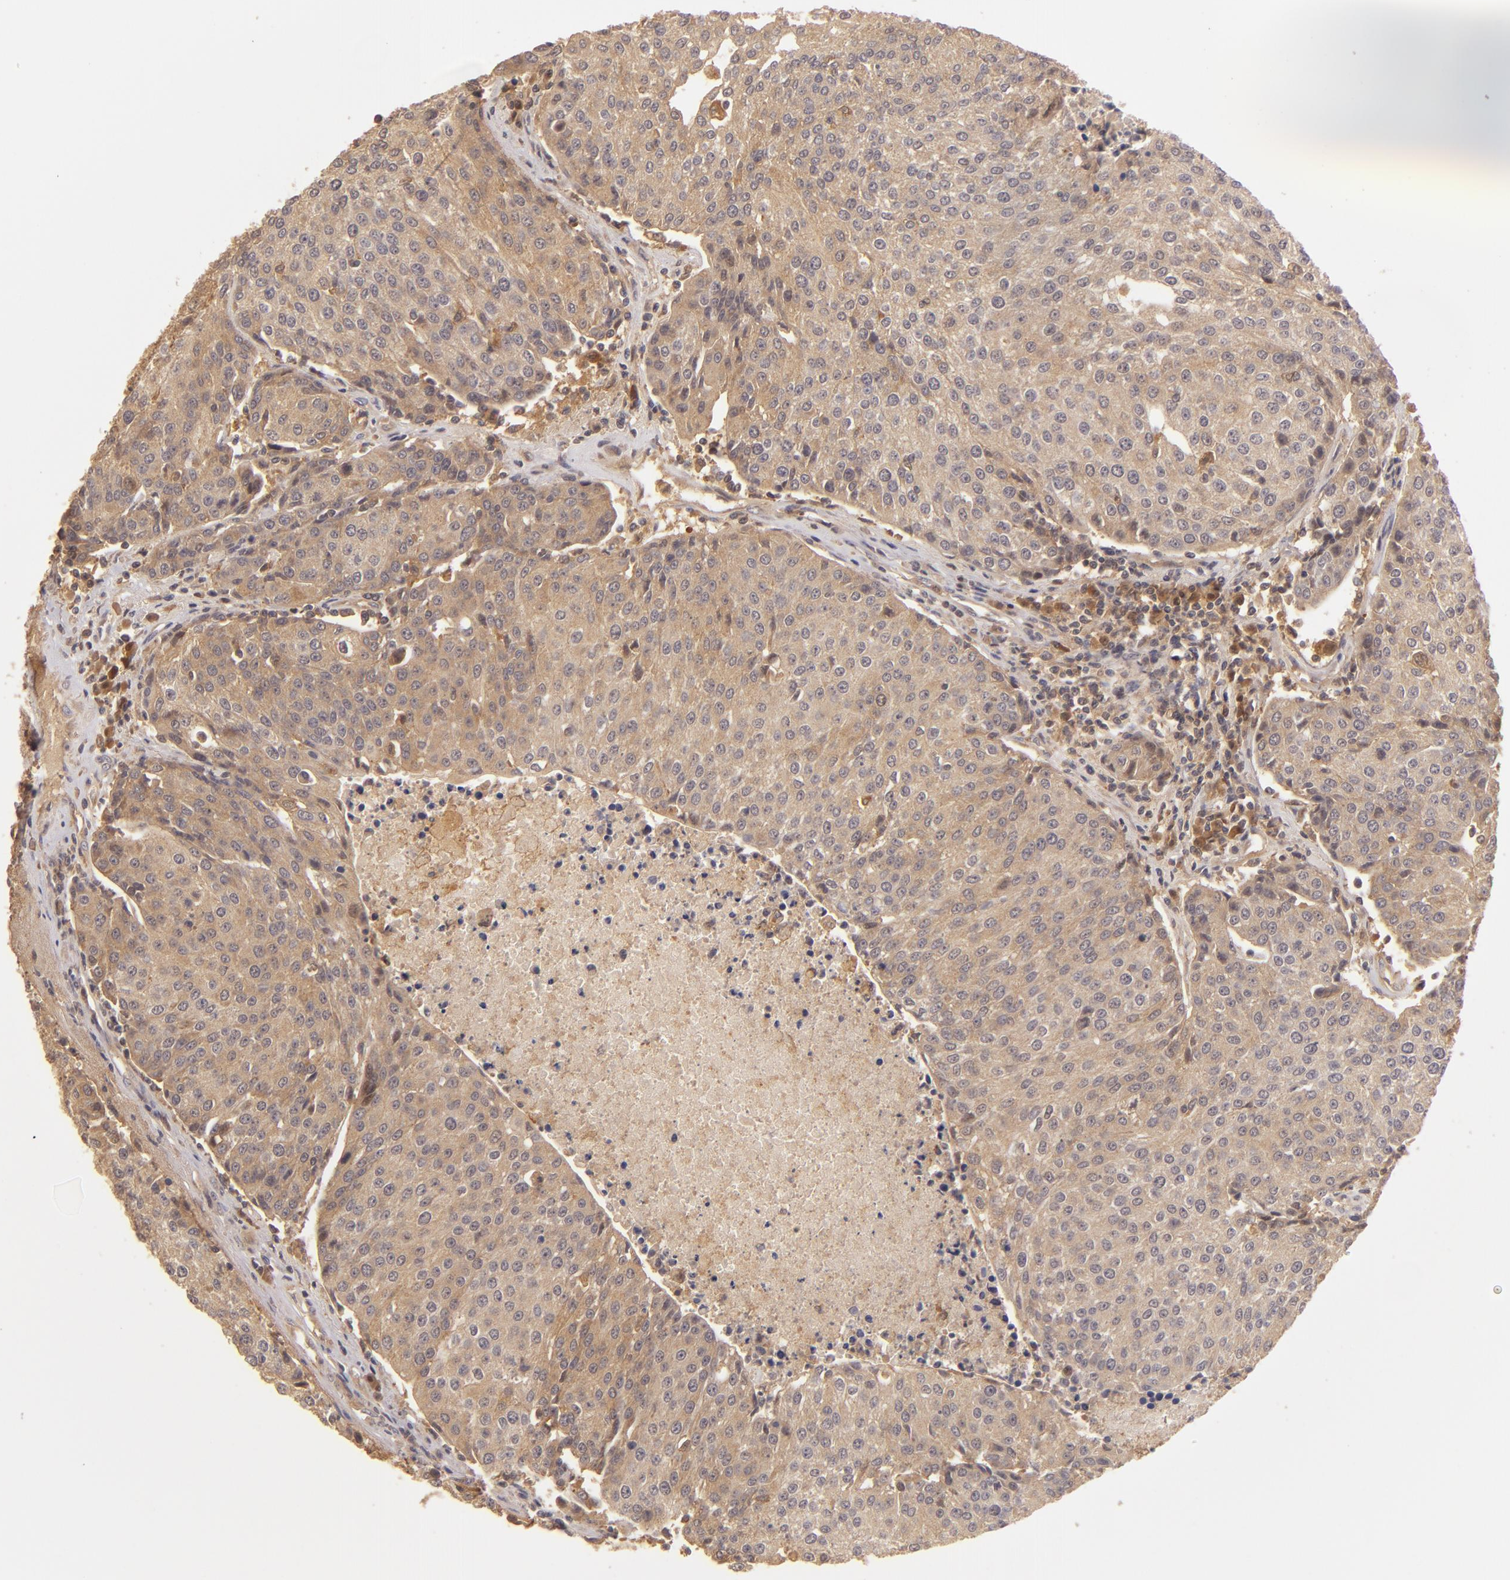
{"staining": {"intensity": "strong", "quantity": ">75%", "location": "cytoplasmic/membranous"}, "tissue": "urothelial cancer", "cell_type": "Tumor cells", "image_type": "cancer", "snomed": [{"axis": "morphology", "description": "Urothelial carcinoma, High grade"}, {"axis": "topography", "description": "Urinary bladder"}], "caption": "Urothelial cancer stained for a protein shows strong cytoplasmic/membranous positivity in tumor cells.", "gene": "PRKCD", "patient": {"sex": "female", "age": 85}}